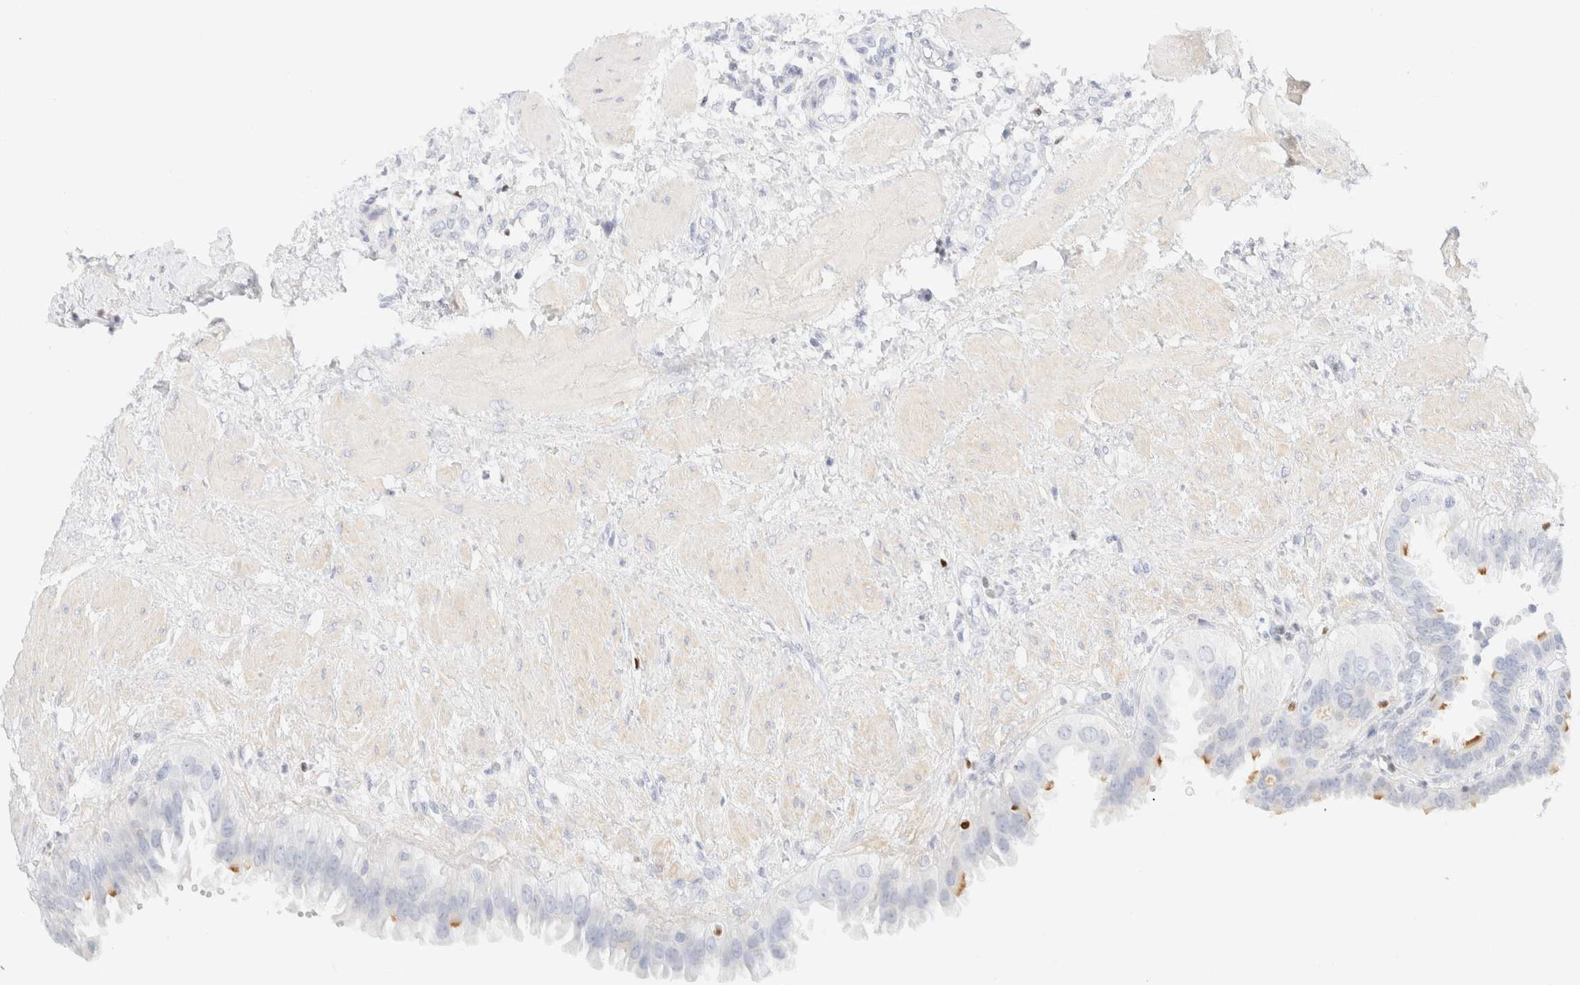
{"staining": {"intensity": "negative", "quantity": "none", "location": "none"}, "tissue": "fallopian tube", "cell_type": "Glandular cells", "image_type": "normal", "snomed": [{"axis": "morphology", "description": "Normal tissue, NOS"}, {"axis": "topography", "description": "Fallopian tube"}, {"axis": "topography", "description": "Placenta"}], "caption": "DAB immunohistochemical staining of unremarkable human fallopian tube demonstrates no significant positivity in glandular cells. (DAB (3,3'-diaminobenzidine) immunohistochemistry (IHC) with hematoxylin counter stain).", "gene": "IKZF3", "patient": {"sex": "female", "age": 34}}